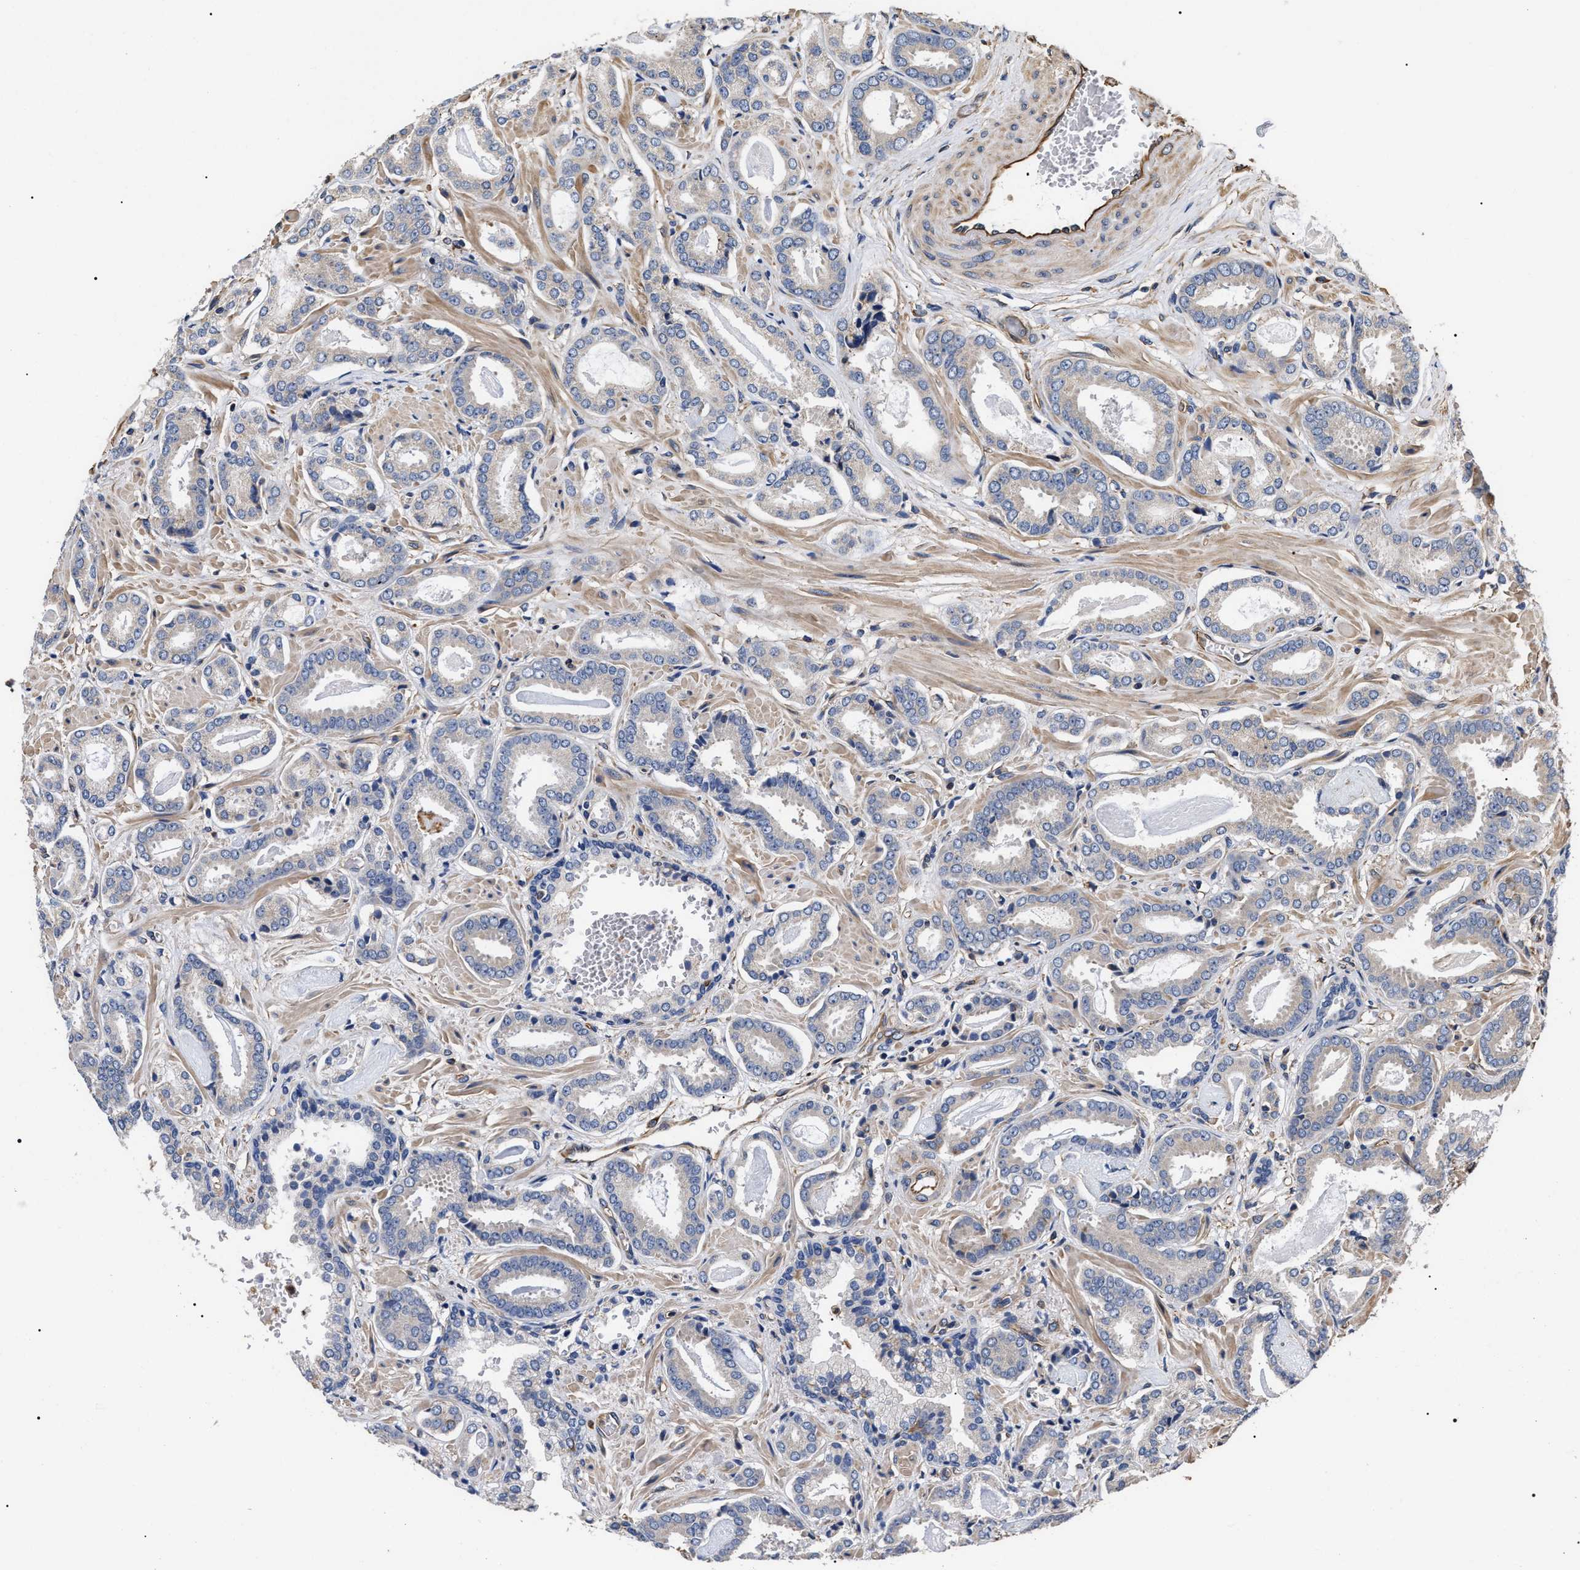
{"staining": {"intensity": "negative", "quantity": "none", "location": "none"}, "tissue": "prostate cancer", "cell_type": "Tumor cells", "image_type": "cancer", "snomed": [{"axis": "morphology", "description": "Adenocarcinoma, Low grade"}, {"axis": "topography", "description": "Prostate"}], "caption": "IHC of prostate cancer (adenocarcinoma (low-grade)) reveals no expression in tumor cells.", "gene": "TSPAN33", "patient": {"sex": "male", "age": 53}}